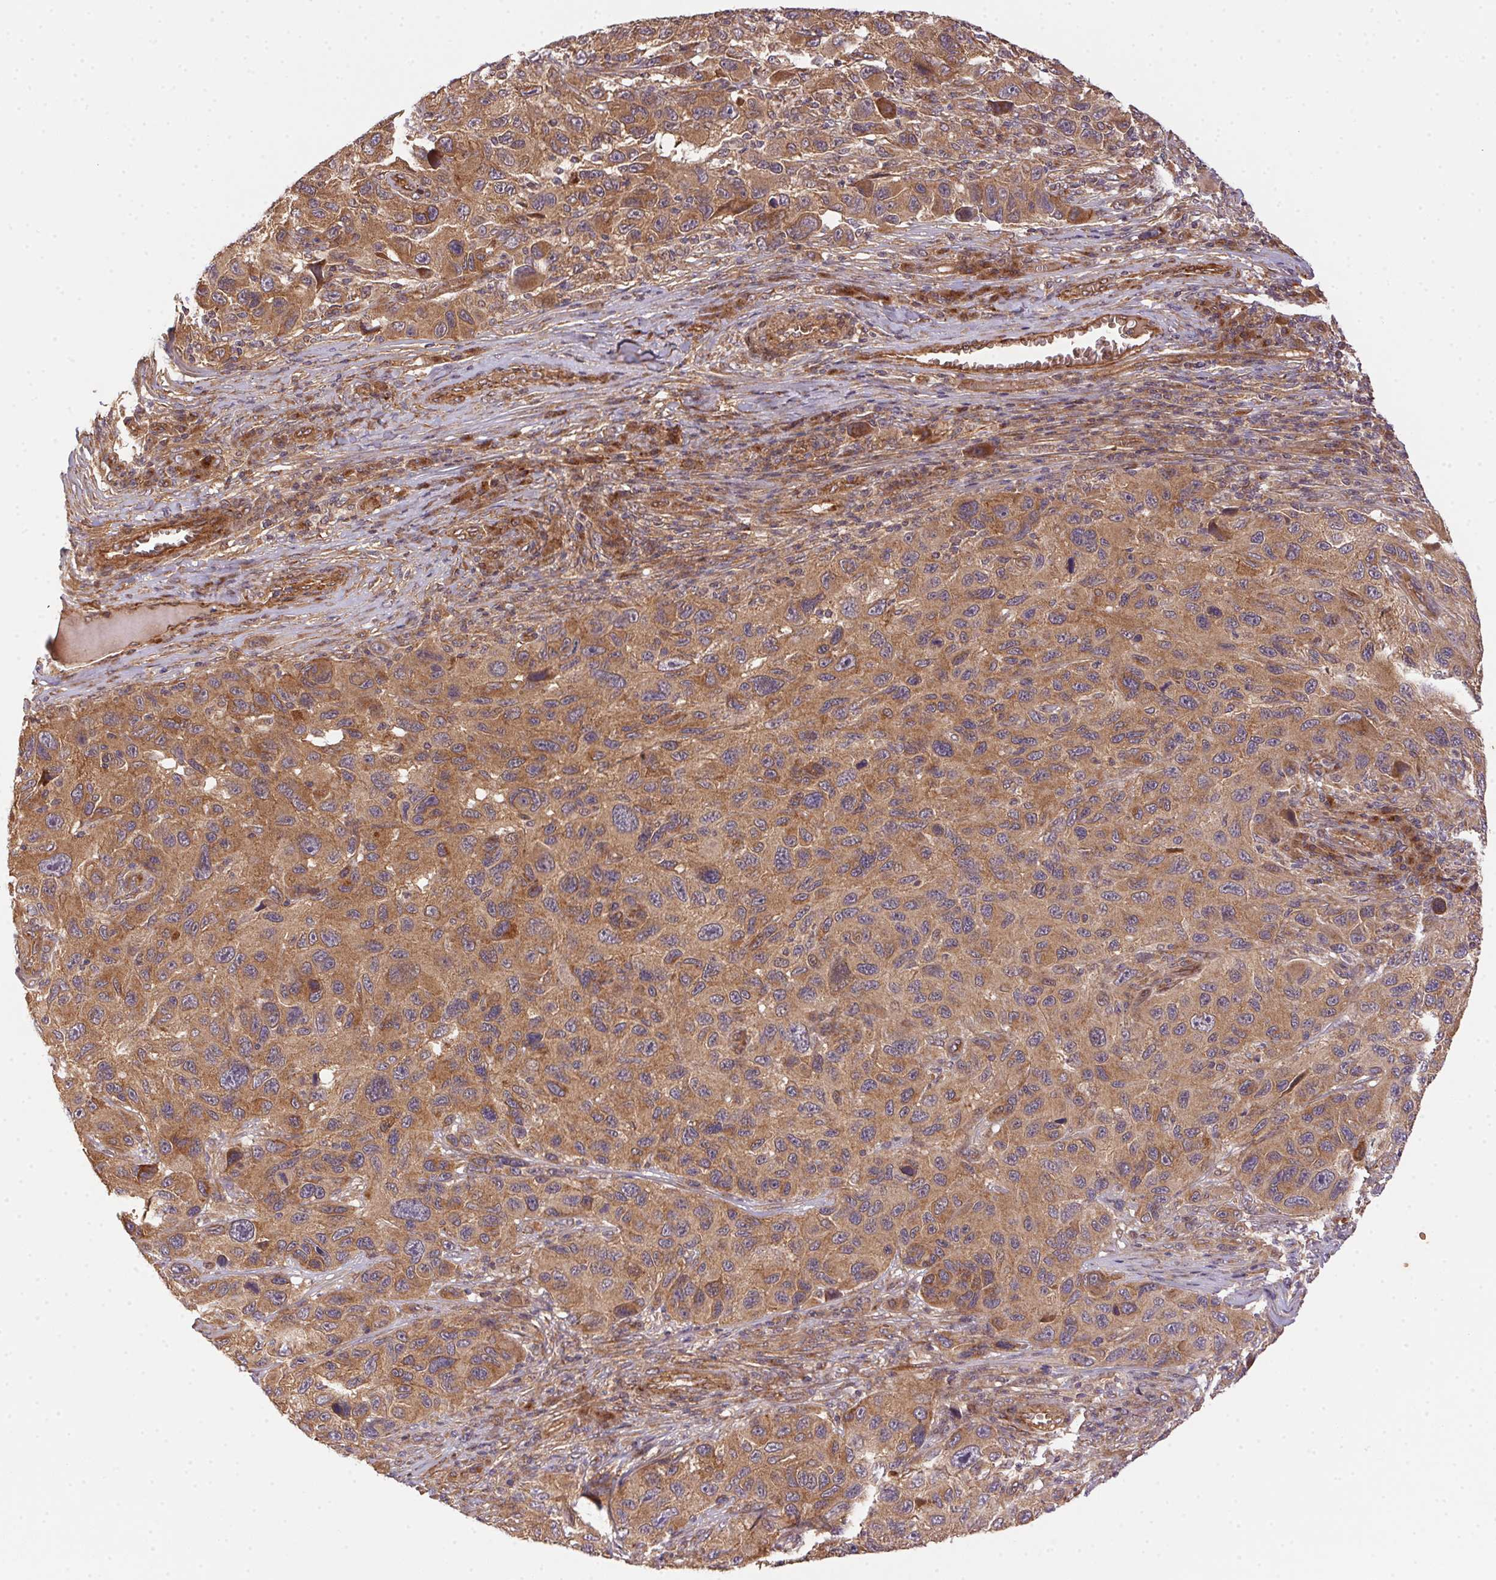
{"staining": {"intensity": "moderate", "quantity": ">75%", "location": "cytoplasmic/membranous"}, "tissue": "melanoma", "cell_type": "Tumor cells", "image_type": "cancer", "snomed": [{"axis": "morphology", "description": "Malignant melanoma, NOS"}, {"axis": "topography", "description": "Skin"}], "caption": "Protein expression analysis of malignant melanoma shows moderate cytoplasmic/membranous positivity in about >75% of tumor cells. The protein of interest is stained brown, and the nuclei are stained in blue (DAB (3,3'-diaminobenzidine) IHC with brightfield microscopy, high magnification).", "gene": "USE1", "patient": {"sex": "male", "age": 53}}